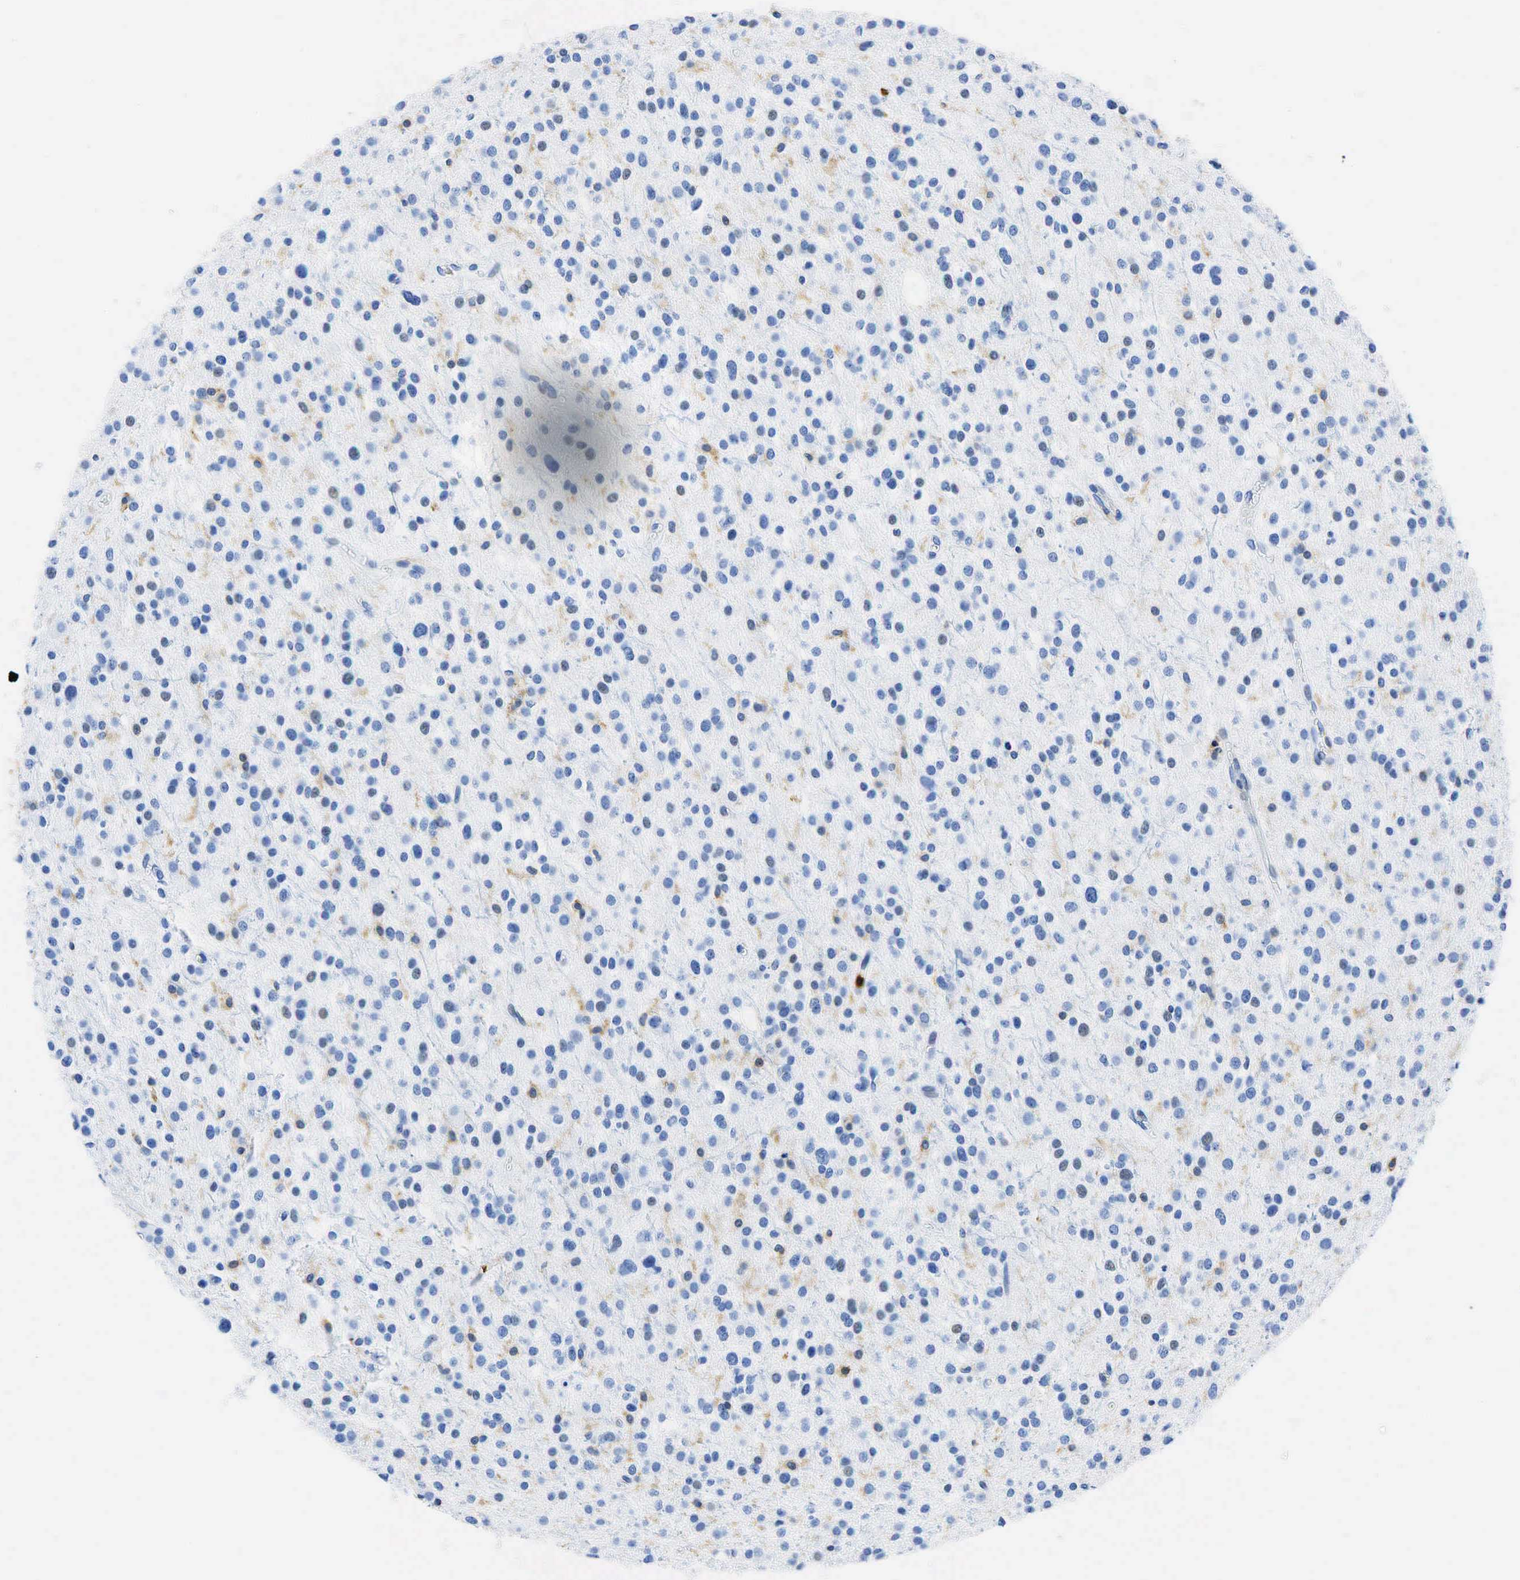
{"staining": {"intensity": "negative", "quantity": "none", "location": "none"}, "tissue": "glioma", "cell_type": "Tumor cells", "image_type": "cancer", "snomed": [{"axis": "morphology", "description": "Glioma, malignant, Low grade"}, {"axis": "topography", "description": "Brain"}], "caption": "This image is of malignant glioma (low-grade) stained with IHC to label a protein in brown with the nuclei are counter-stained blue. There is no staining in tumor cells.", "gene": "PTPRC", "patient": {"sex": "female", "age": 36}}